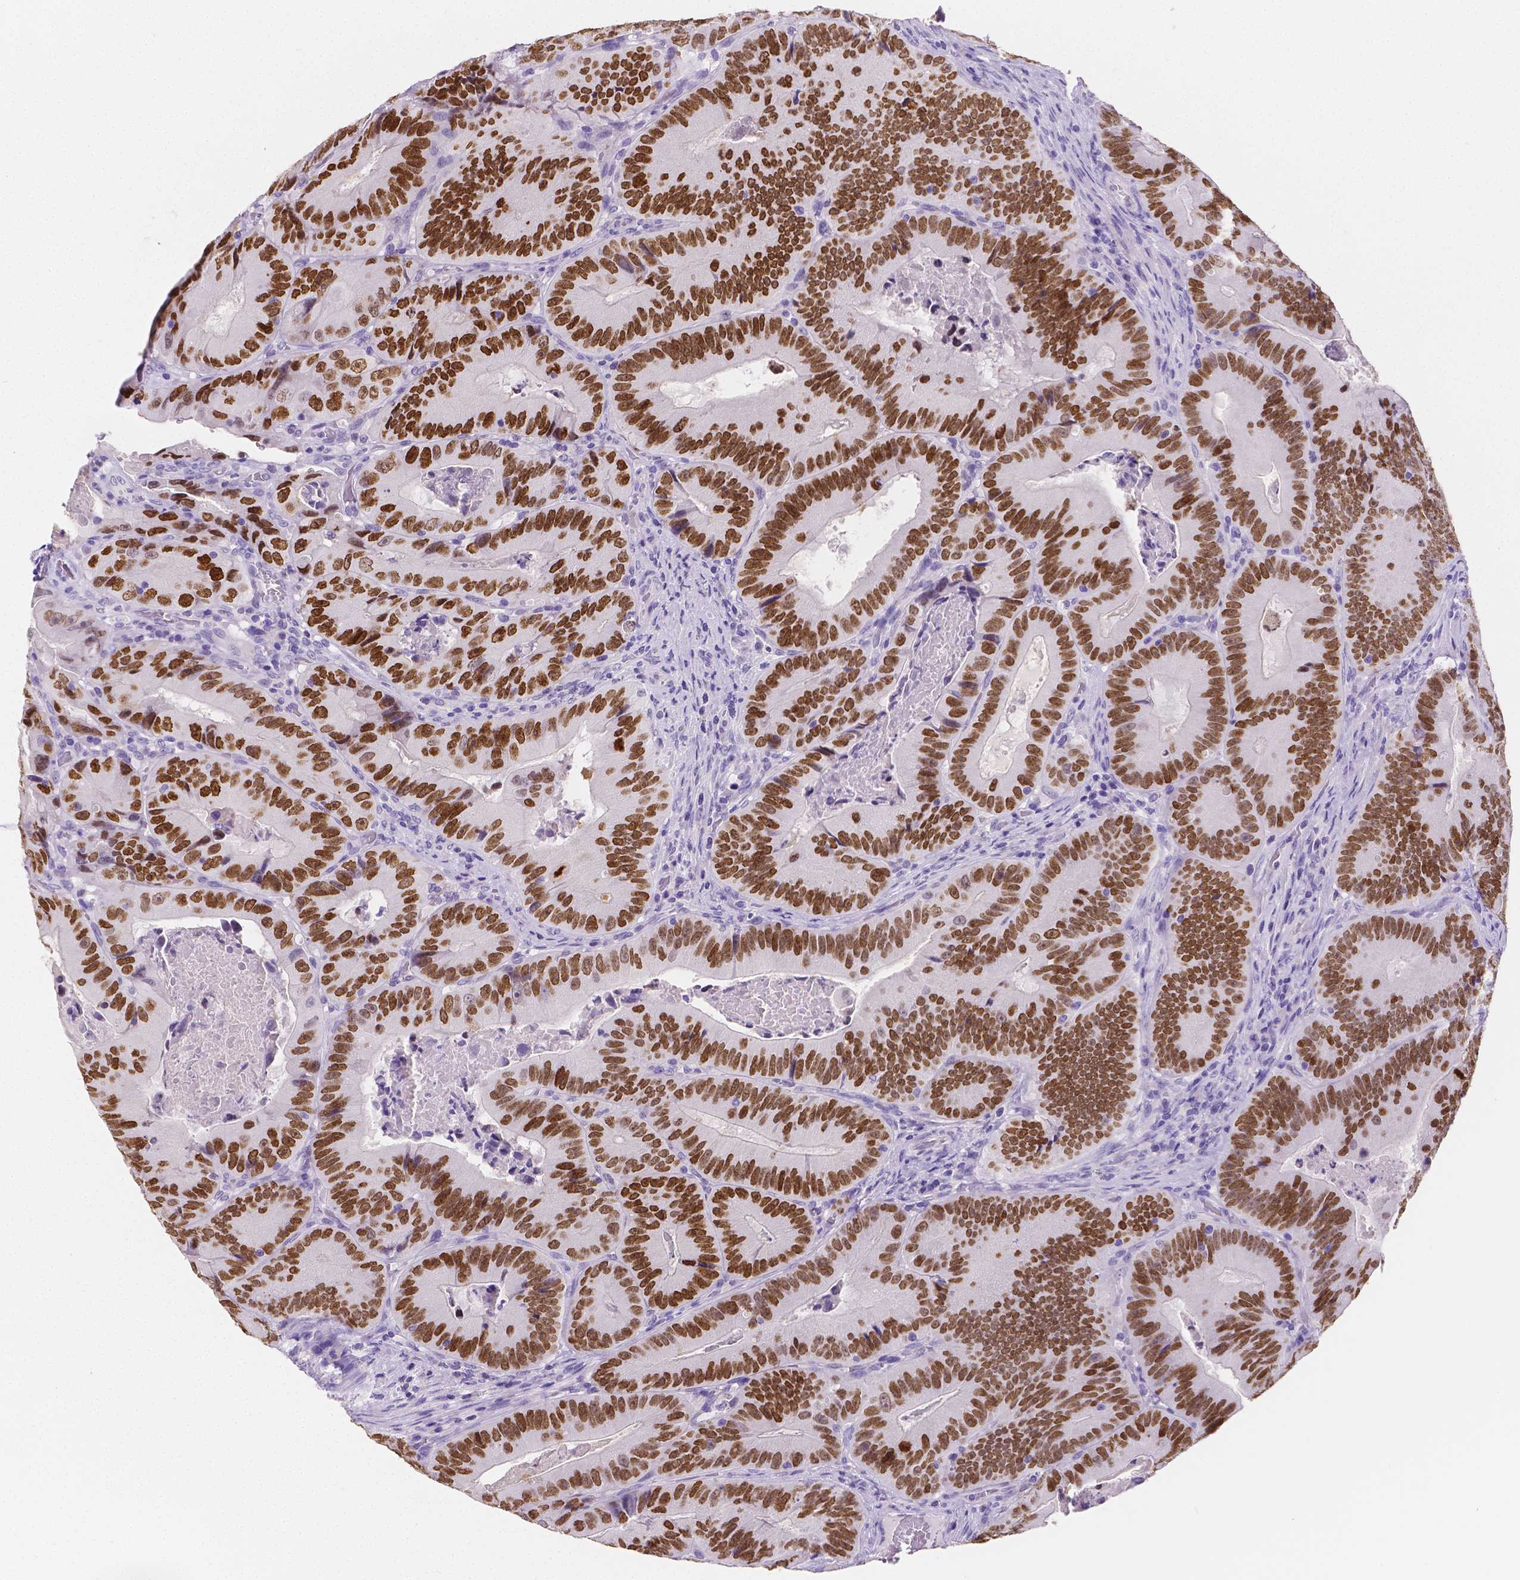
{"staining": {"intensity": "strong", "quantity": ">75%", "location": "nuclear"}, "tissue": "colorectal cancer", "cell_type": "Tumor cells", "image_type": "cancer", "snomed": [{"axis": "morphology", "description": "Adenocarcinoma, NOS"}, {"axis": "topography", "description": "Colon"}], "caption": "Protein expression analysis of colorectal cancer (adenocarcinoma) displays strong nuclear positivity in approximately >75% of tumor cells.", "gene": "SATB2", "patient": {"sex": "female", "age": 86}}